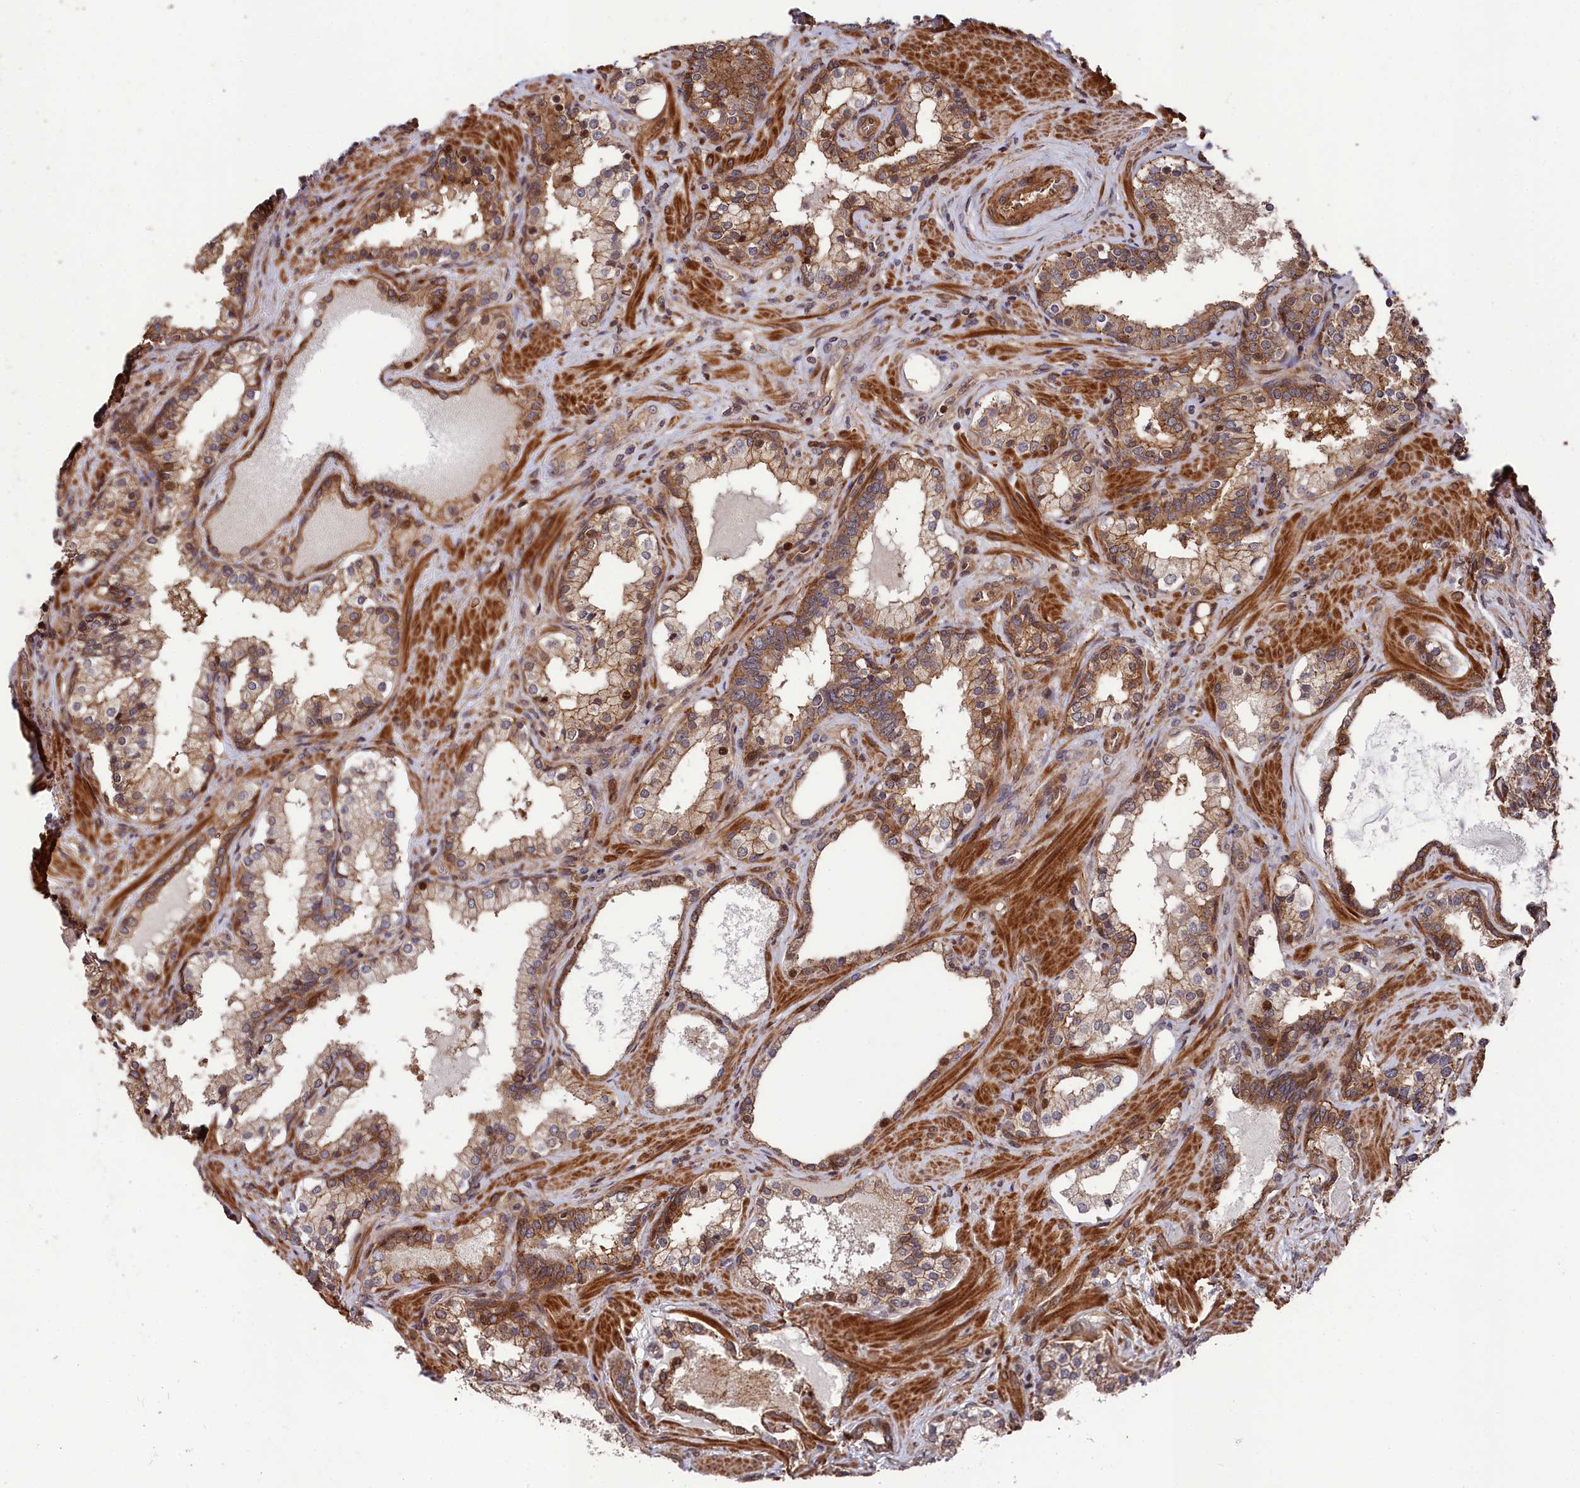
{"staining": {"intensity": "moderate", "quantity": ">75%", "location": "cytoplasmic/membranous"}, "tissue": "prostate cancer", "cell_type": "Tumor cells", "image_type": "cancer", "snomed": [{"axis": "morphology", "description": "Adenocarcinoma, High grade"}, {"axis": "topography", "description": "Prostate"}], "caption": "Human prostate high-grade adenocarcinoma stained with a protein marker demonstrates moderate staining in tumor cells.", "gene": "TNKS1BP1", "patient": {"sex": "male", "age": 58}}